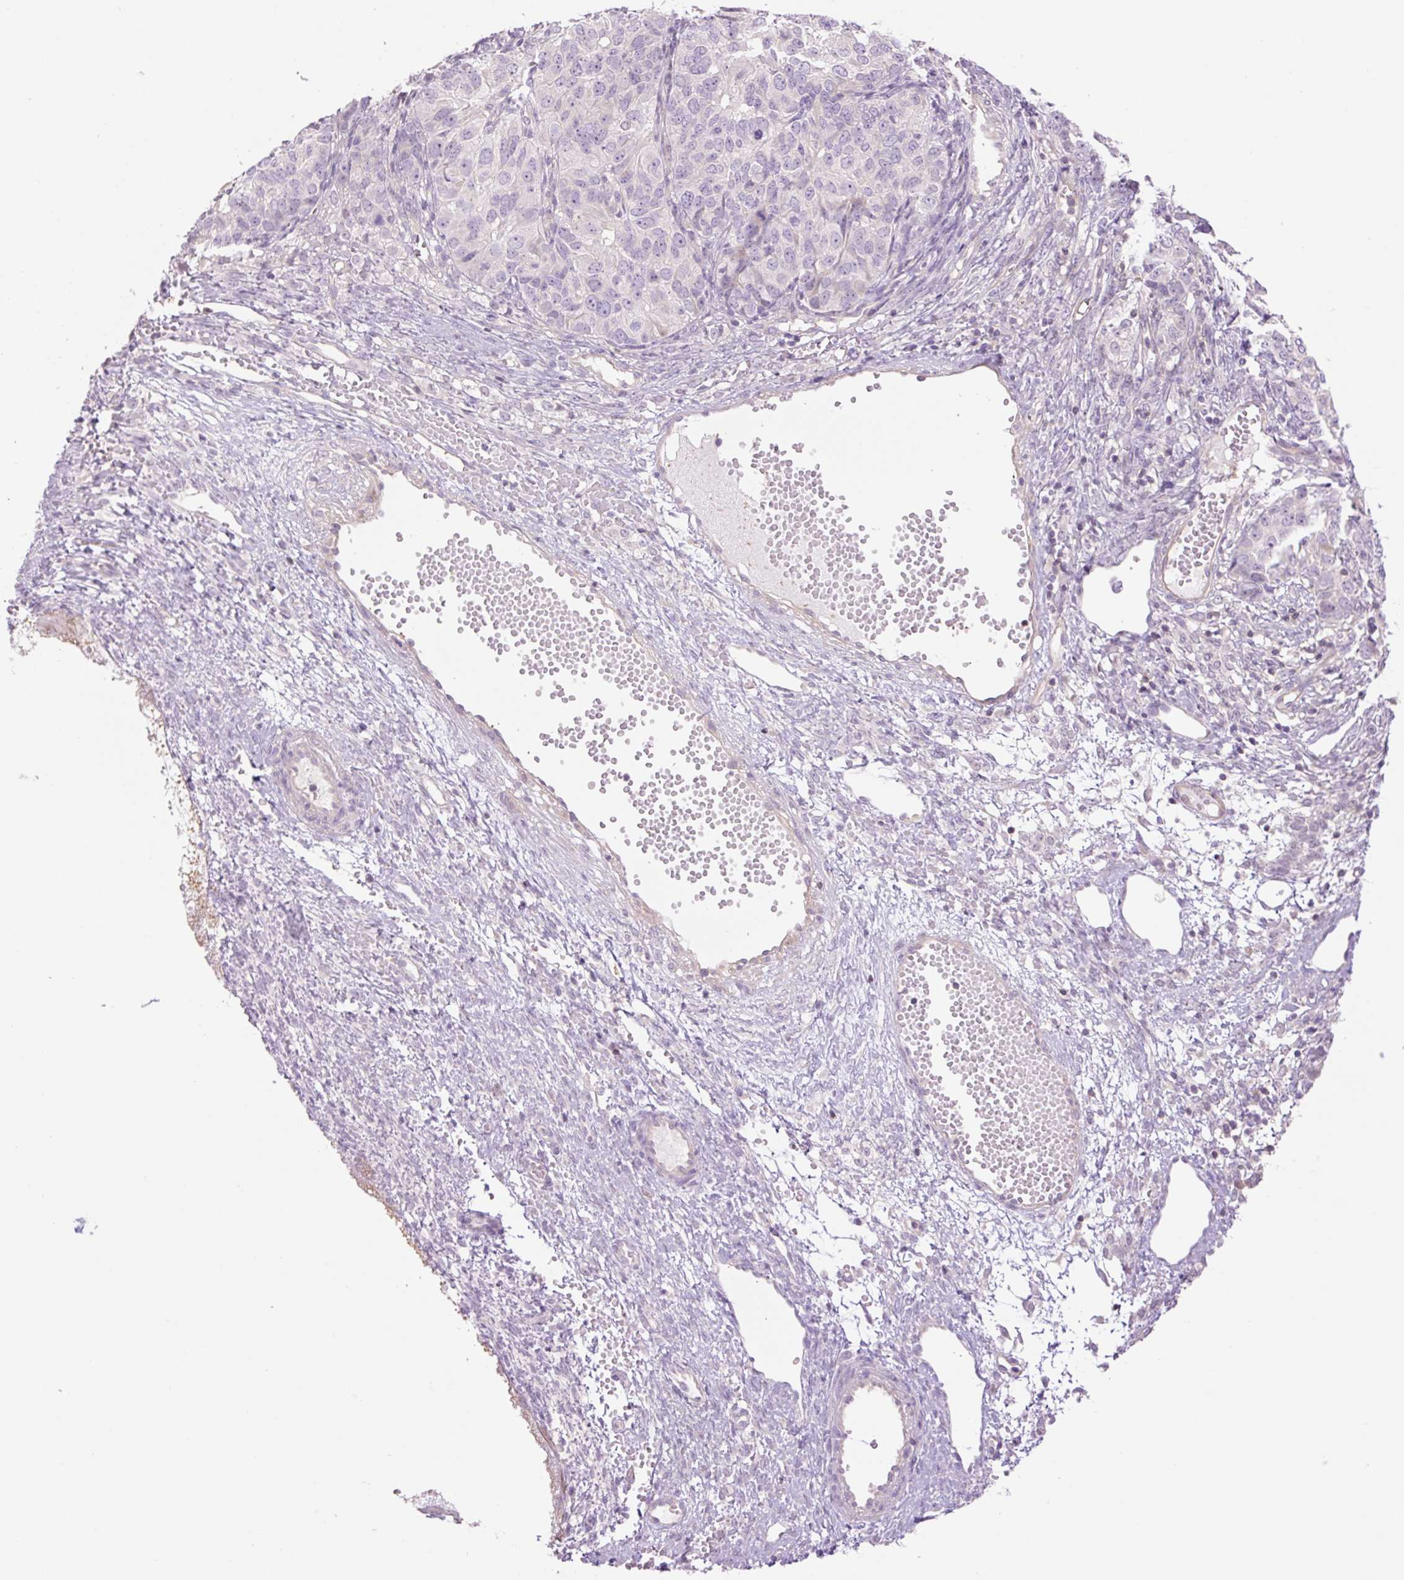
{"staining": {"intensity": "negative", "quantity": "none", "location": "none"}, "tissue": "ovarian cancer", "cell_type": "Tumor cells", "image_type": "cancer", "snomed": [{"axis": "morphology", "description": "Carcinoma, endometroid"}, {"axis": "topography", "description": "Ovary"}], "caption": "The micrograph exhibits no staining of tumor cells in endometroid carcinoma (ovarian).", "gene": "GRID2", "patient": {"sex": "female", "age": 51}}